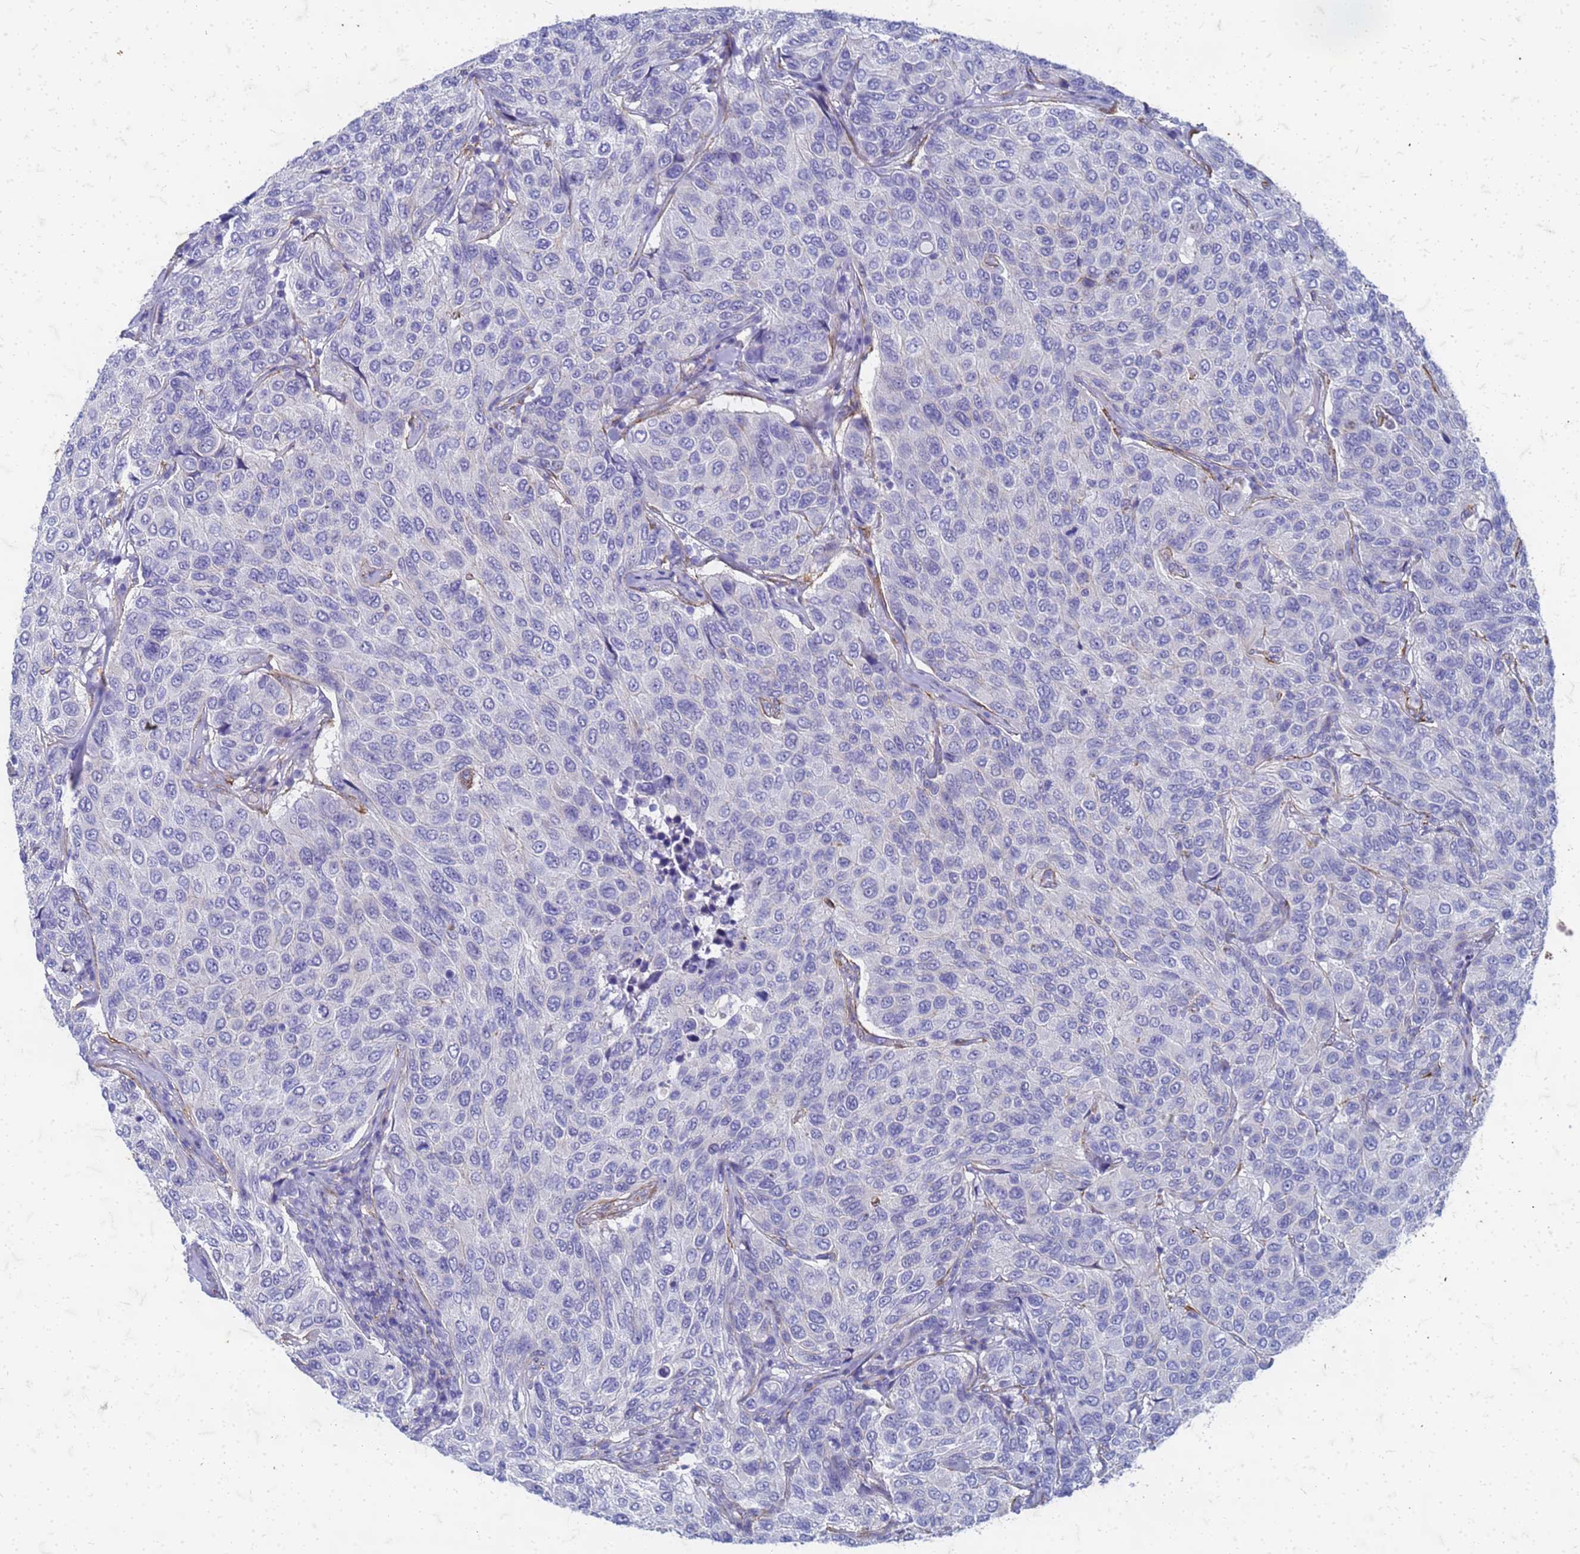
{"staining": {"intensity": "negative", "quantity": "none", "location": "none"}, "tissue": "breast cancer", "cell_type": "Tumor cells", "image_type": "cancer", "snomed": [{"axis": "morphology", "description": "Duct carcinoma"}, {"axis": "topography", "description": "Breast"}], "caption": "High power microscopy photomicrograph of an IHC micrograph of breast cancer, revealing no significant positivity in tumor cells.", "gene": "TRIM64B", "patient": {"sex": "female", "age": 55}}